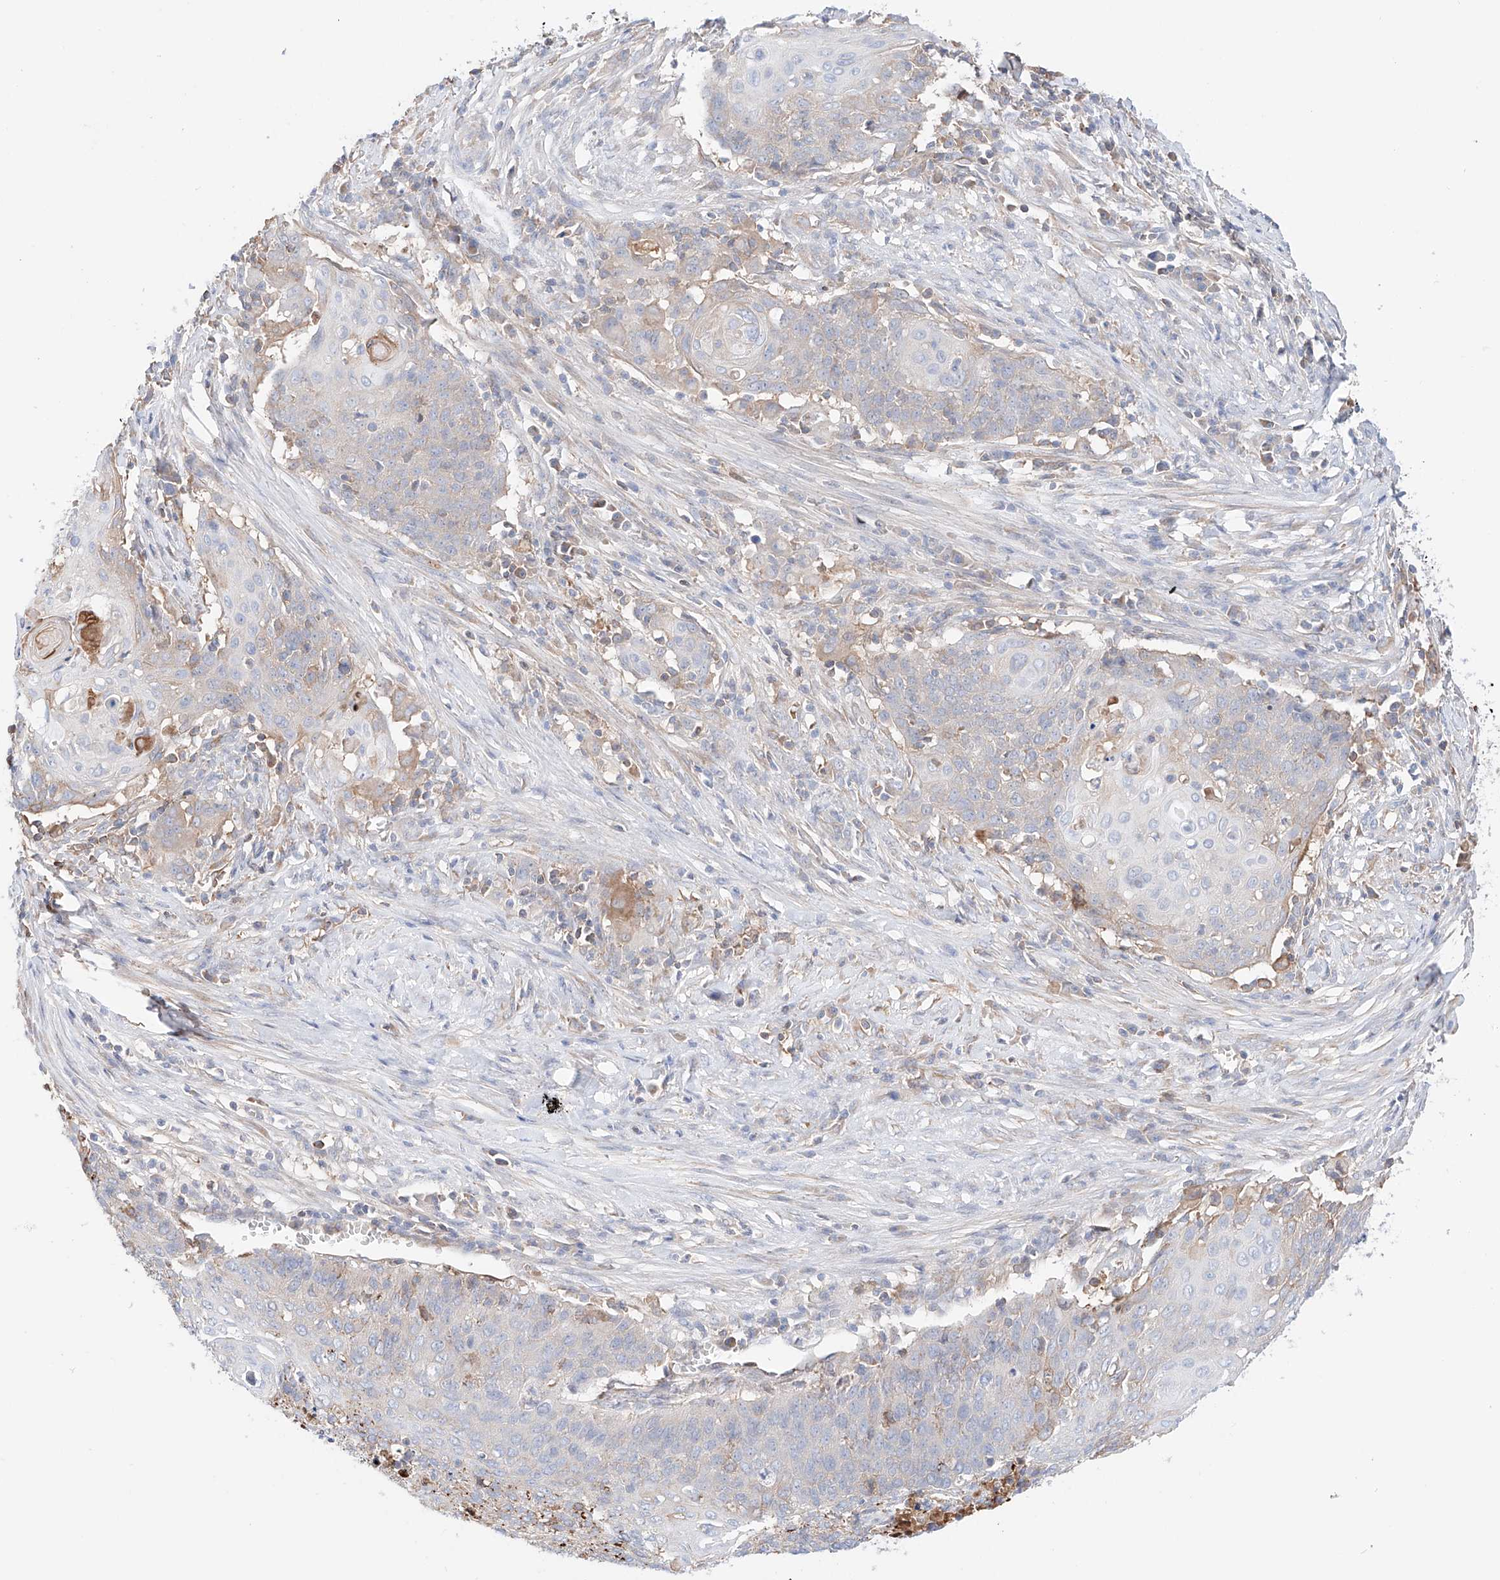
{"staining": {"intensity": "negative", "quantity": "none", "location": "none"}, "tissue": "cervical cancer", "cell_type": "Tumor cells", "image_type": "cancer", "snomed": [{"axis": "morphology", "description": "Squamous cell carcinoma, NOS"}, {"axis": "topography", "description": "Cervix"}], "caption": "Immunohistochemistry (IHC) of squamous cell carcinoma (cervical) demonstrates no staining in tumor cells.", "gene": "PGGT1B", "patient": {"sex": "female", "age": 39}}